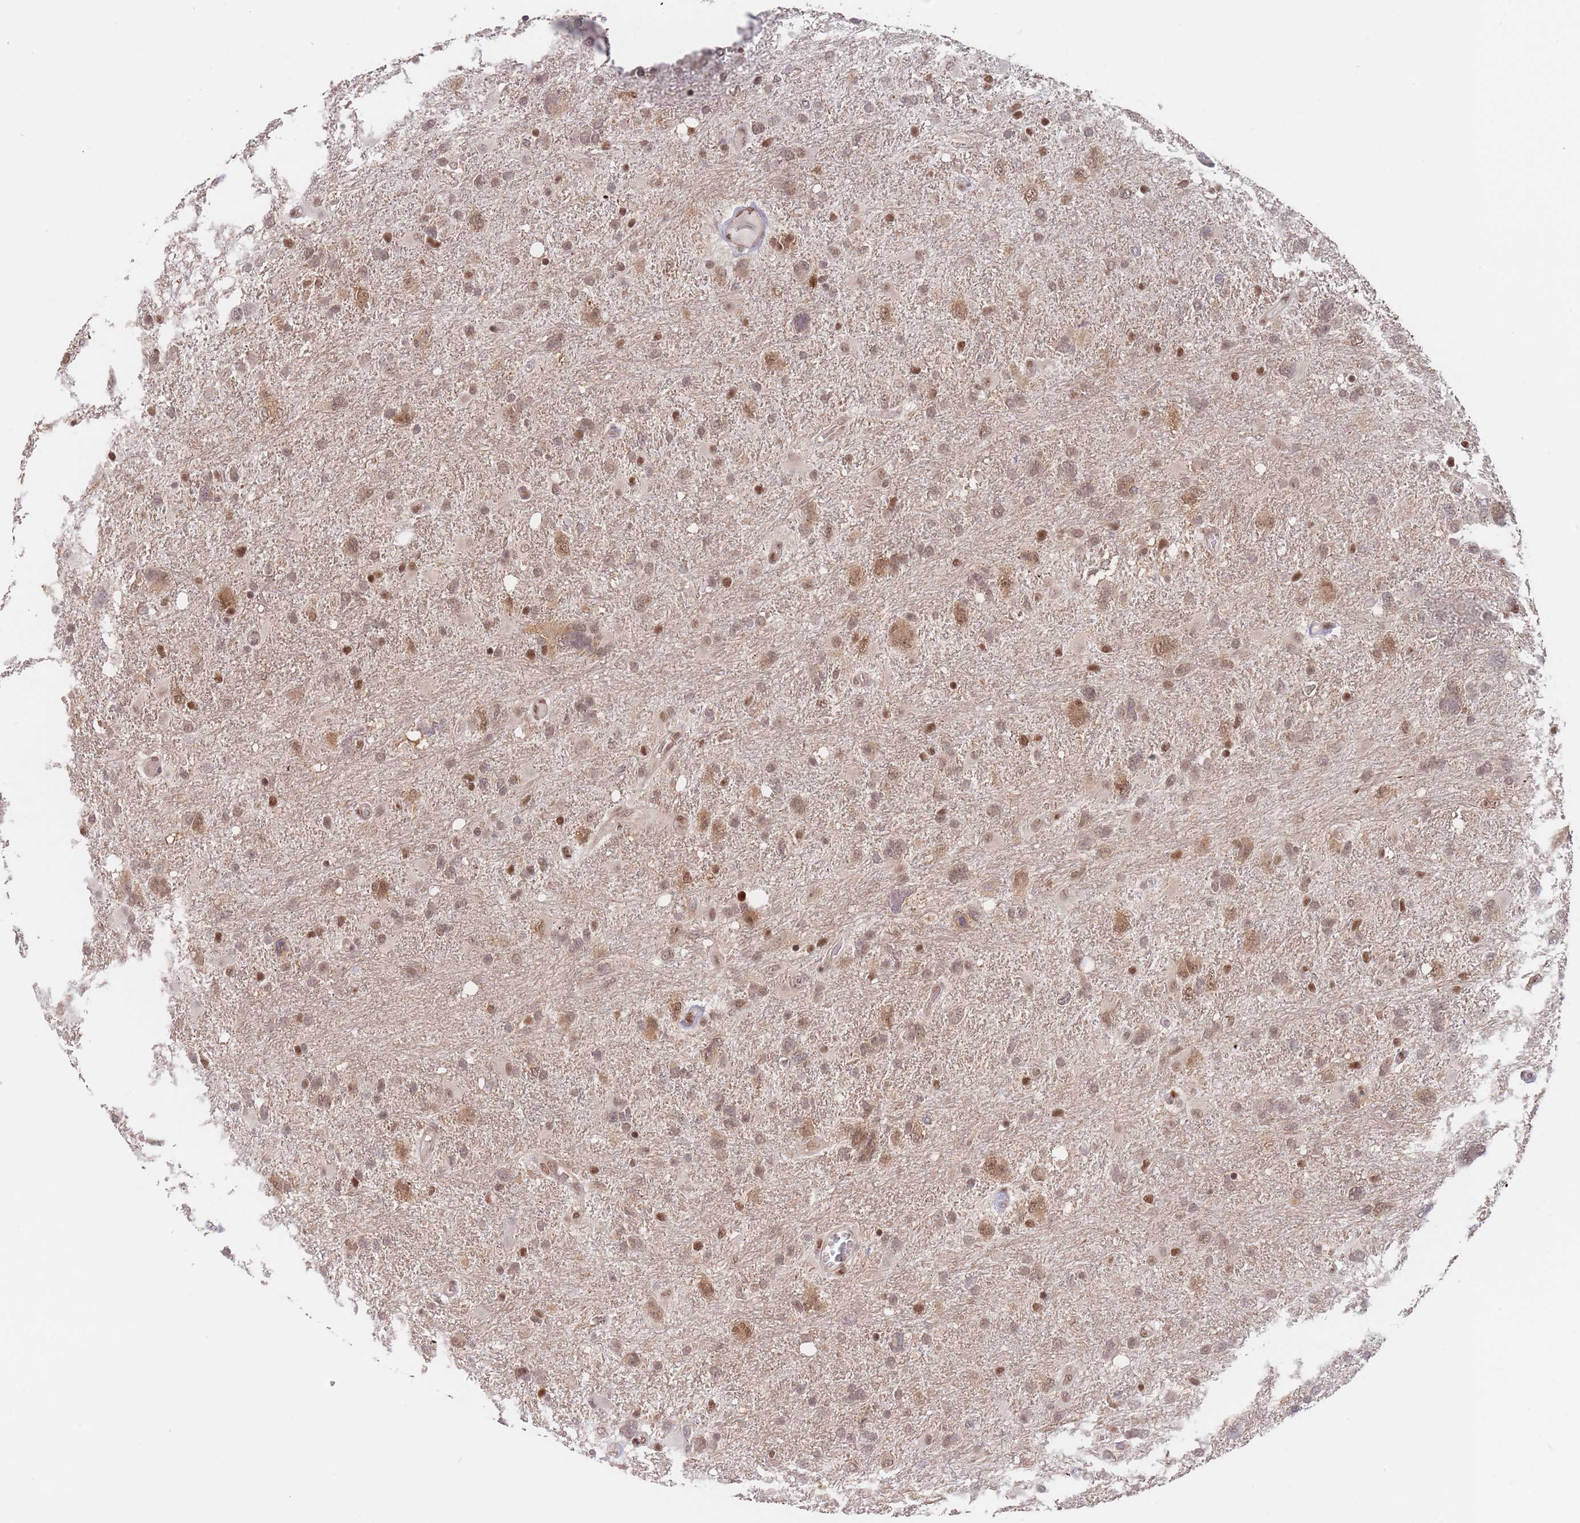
{"staining": {"intensity": "moderate", "quantity": ">75%", "location": "cytoplasmic/membranous,nuclear"}, "tissue": "glioma", "cell_type": "Tumor cells", "image_type": "cancer", "snomed": [{"axis": "morphology", "description": "Glioma, malignant, High grade"}, {"axis": "topography", "description": "Brain"}], "caption": "Glioma stained with DAB immunohistochemistry demonstrates medium levels of moderate cytoplasmic/membranous and nuclear positivity in approximately >75% of tumor cells.", "gene": "SMAD9", "patient": {"sex": "male", "age": 61}}